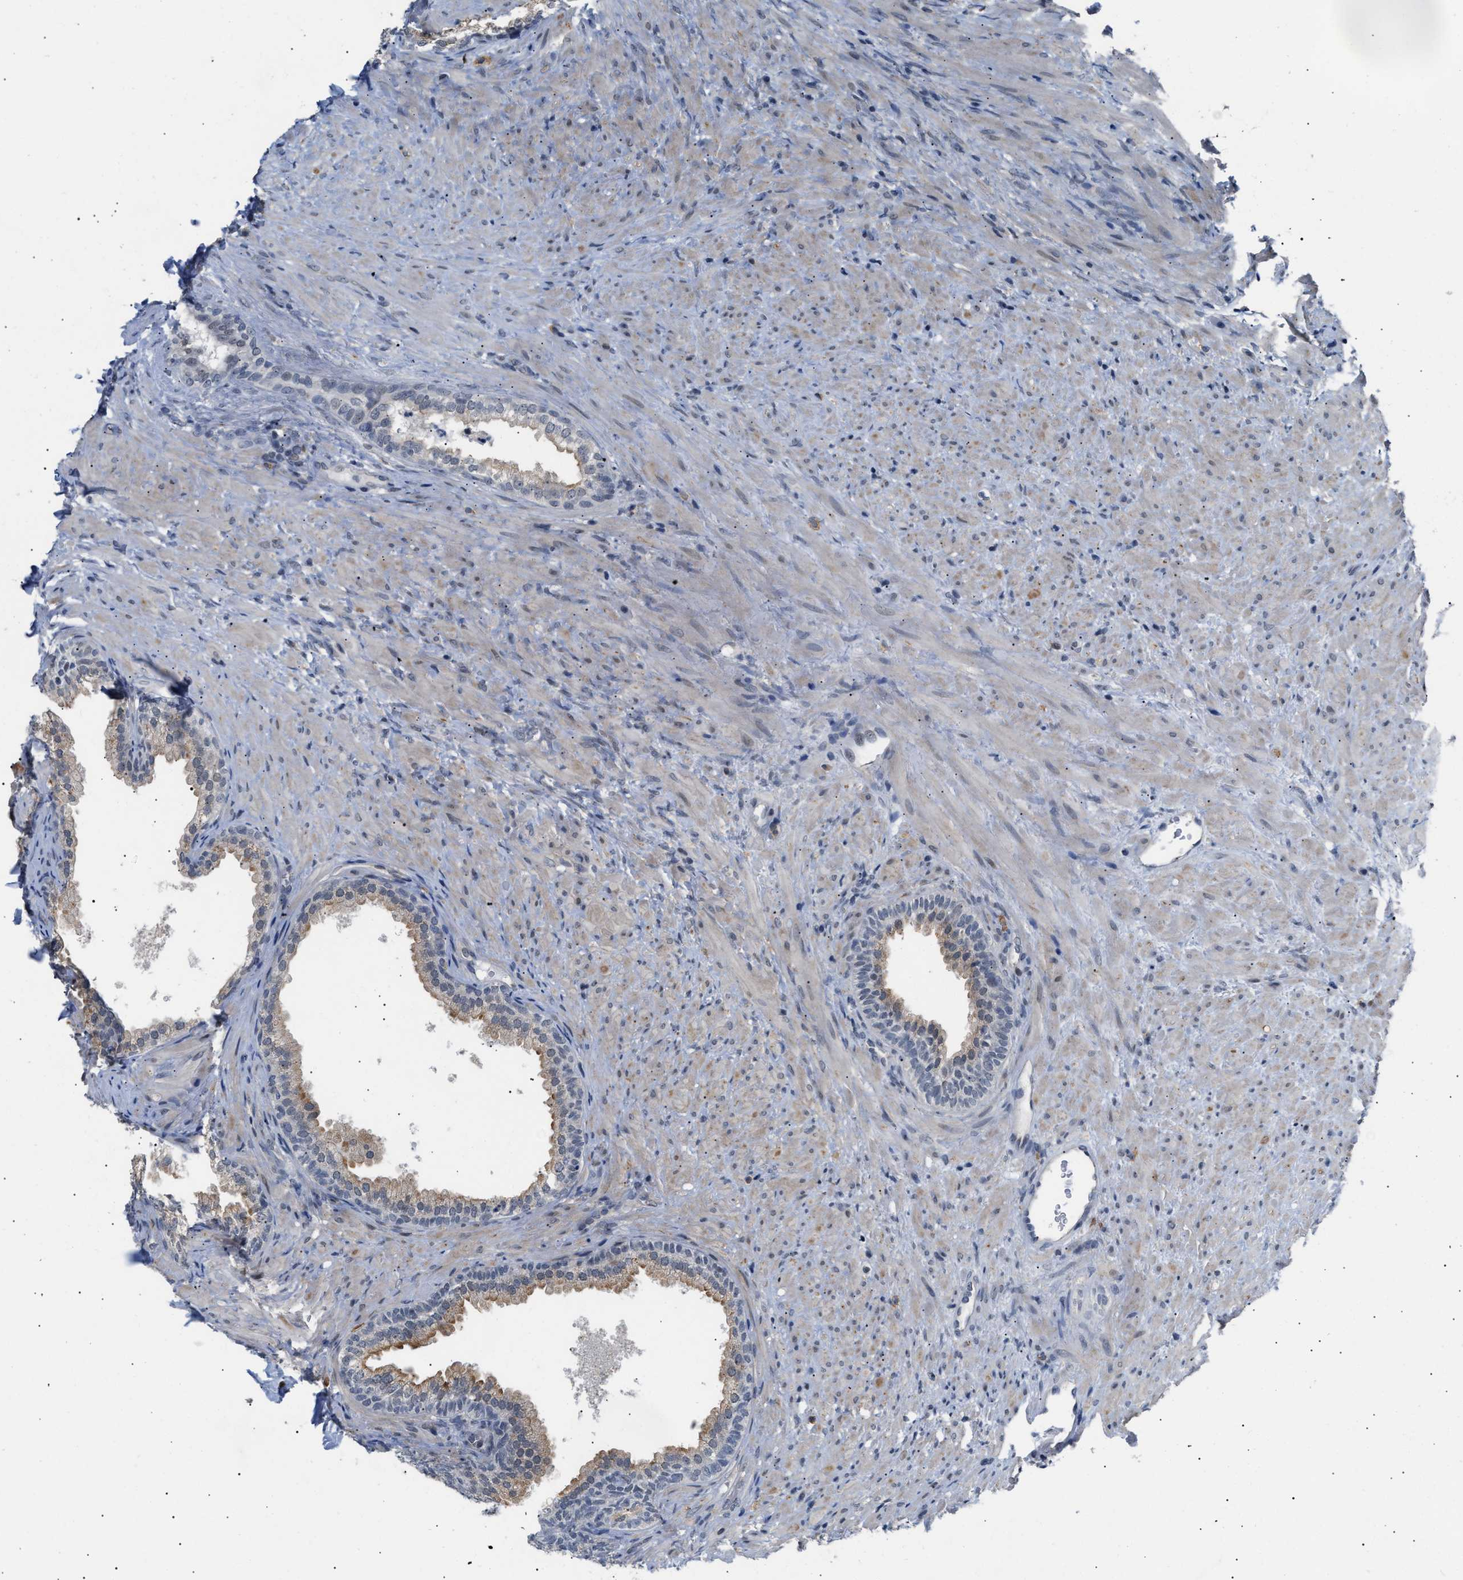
{"staining": {"intensity": "moderate", "quantity": "25%-75%", "location": "cytoplasmic/membranous"}, "tissue": "prostate", "cell_type": "Glandular cells", "image_type": "normal", "snomed": [{"axis": "morphology", "description": "Normal tissue, NOS"}, {"axis": "topography", "description": "Prostate"}], "caption": "There is medium levels of moderate cytoplasmic/membranous staining in glandular cells of normal prostate, as demonstrated by immunohistochemical staining (brown color).", "gene": "TXNRD3", "patient": {"sex": "male", "age": 76}}